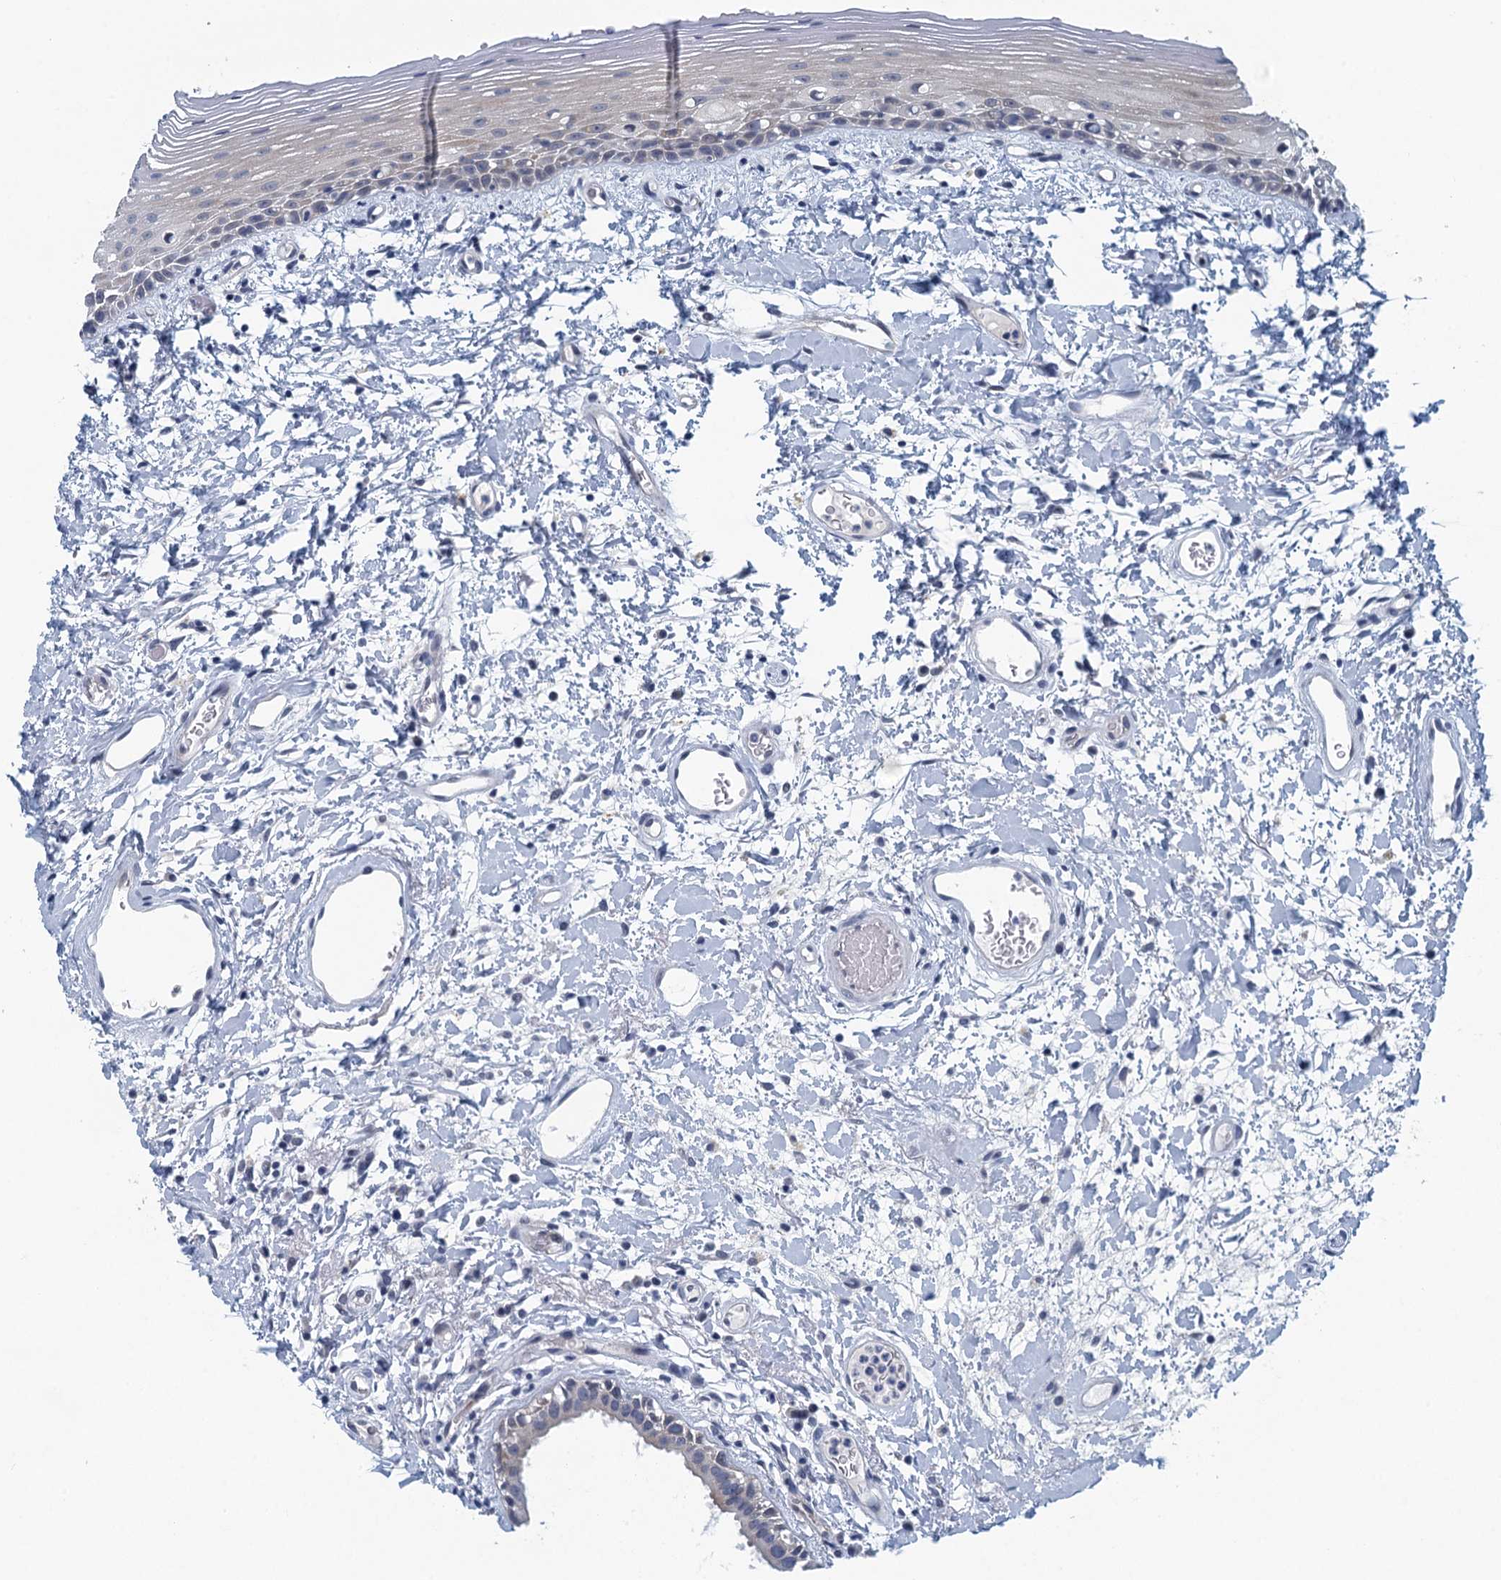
{"staining": {"intensity": "negative", "quantity": "none", "location": "none"}, "tissue": "oral mucosa", "cell_type": "Squamous epithelial cells", "image_type": "normal", "snomed": [{"axis": "morphology", "description": "Normal tissue, NOS"}, {"axis": "topography", "description": "Oral tissue"}], "caption": "IHC of normal oral mucosa shows no positivity in squamous epithelial cells.", "gene": "C16orf95", "patient": {"sex": "female", "age": 76}}